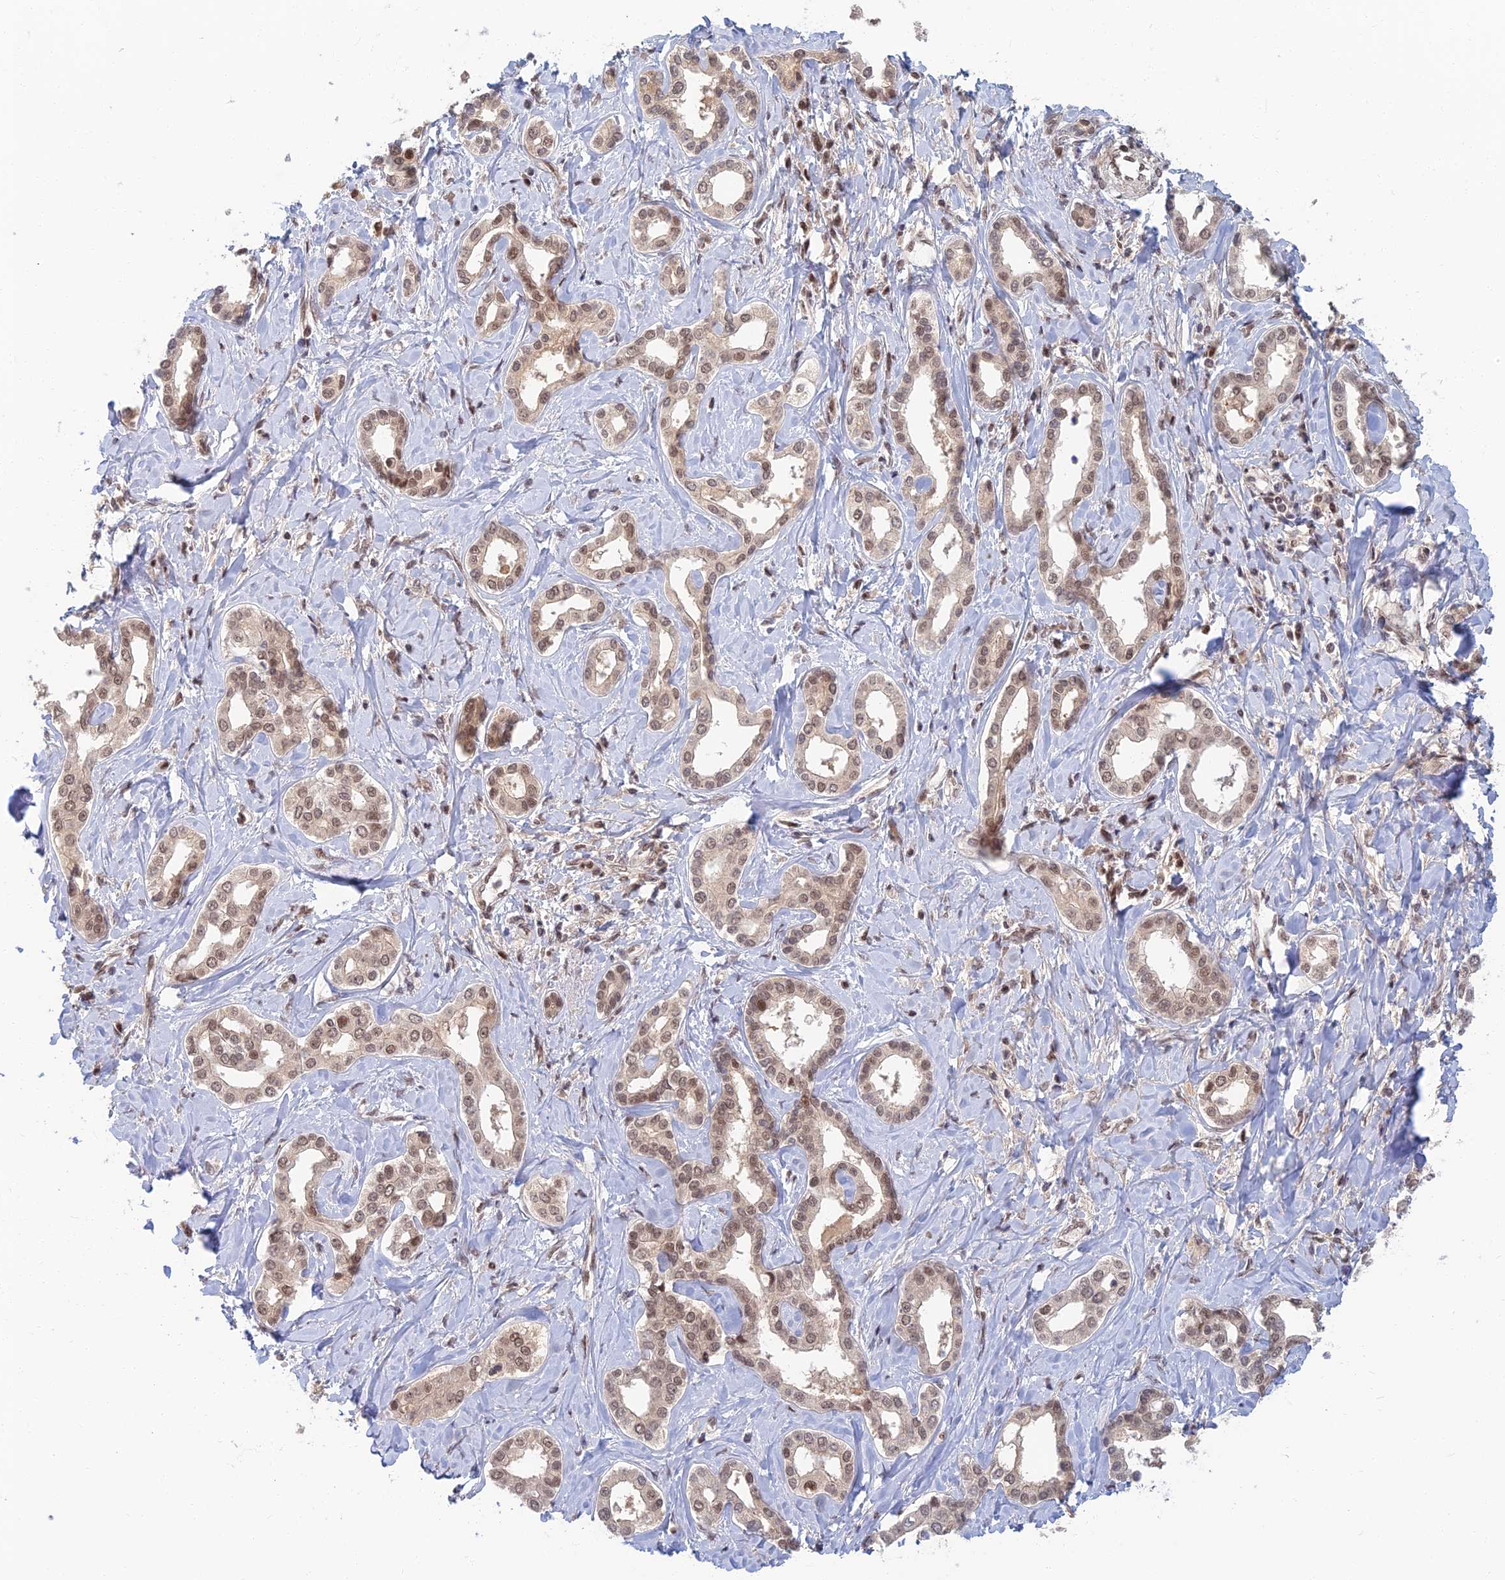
{"staining": {"intensity": "weak", "quantity": "25%-75%", "location": "nuclear"}, "tissue": "liver cancer", "cell_type": "Tumor cells", "image_type": "cancer", "snomed": [{"axis": "morphology", "description": "Cholangiocarcinoma"}, {"axis": "topography", "description": "Liver"}], "caption": "Brown immunohistochemical staining in human liver cancer reveals weak nuclear expression in approximately 25%-75% of tumor cells. The protein of interest is stained brown, and the nuclei are stained in blue (DAB (3,3'-diaminobenzidine) IHC with brightfield microscopy, high magnification).", "gene": "TCEA2", "patient": {"sex": "female", "age": 77}}